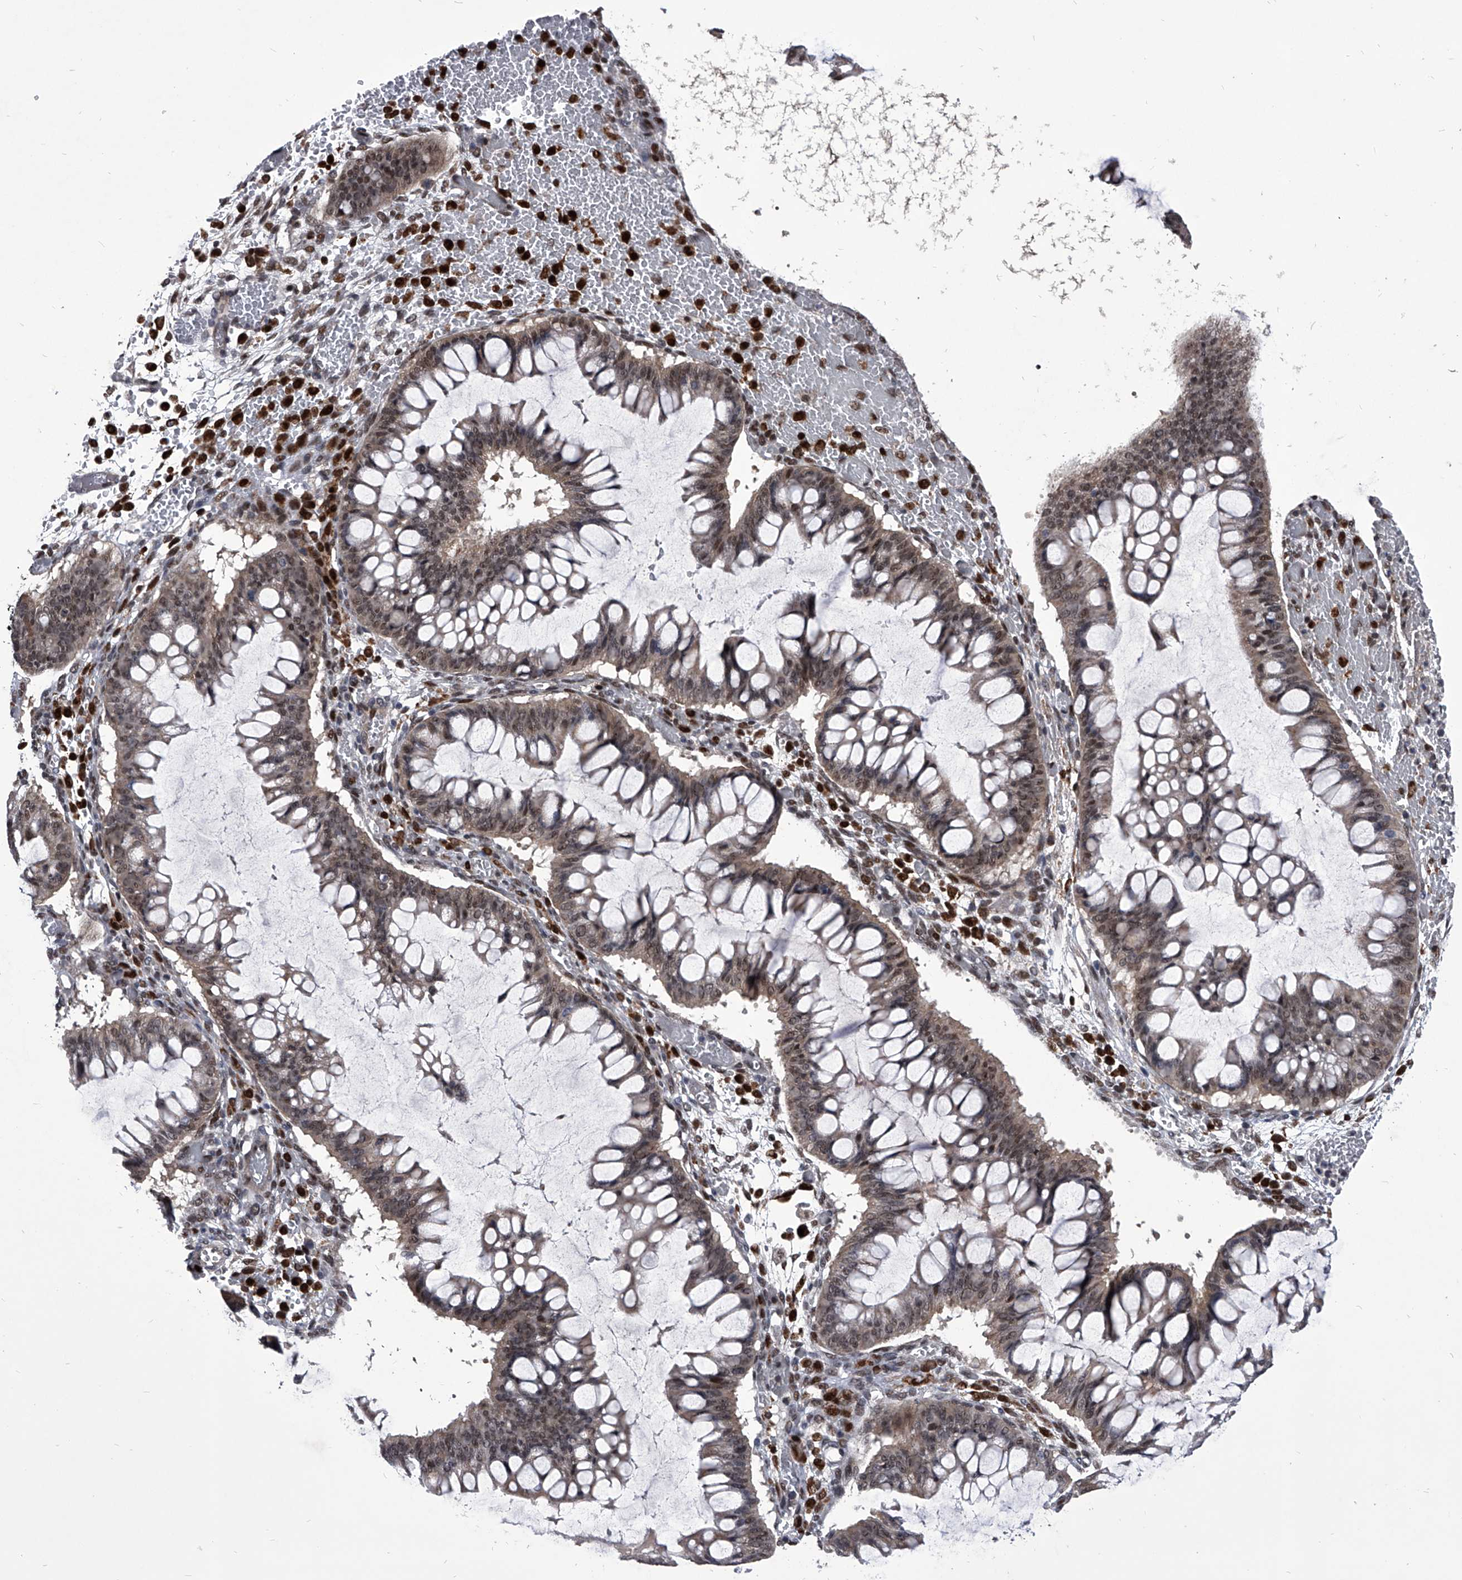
{"staining": {"intensity": "weak", "quantity": "25%-75%", "location": "cytoplasmic/membranous,nuclear"}, "tissue": "ovarian cancer", "cell_type": "Tumor cells", "image_type": "cancer", "snomed": [{"axis": "morphology", "description": "Cystadenocarcinoma, mucinous, NOS"}, {"axis": "topography", "description": "Ovary"}], "caption": "This image displays immunohistochemistry staining of human ovarian cancer (mucinous cystadenocarcinoma), with low weak cytoplasmic/membranous and nuclear expression in approximately 25%-75% of tumor cells.", "gene": "CMTR1", "patient": {"sex": "female", "age": 73}}